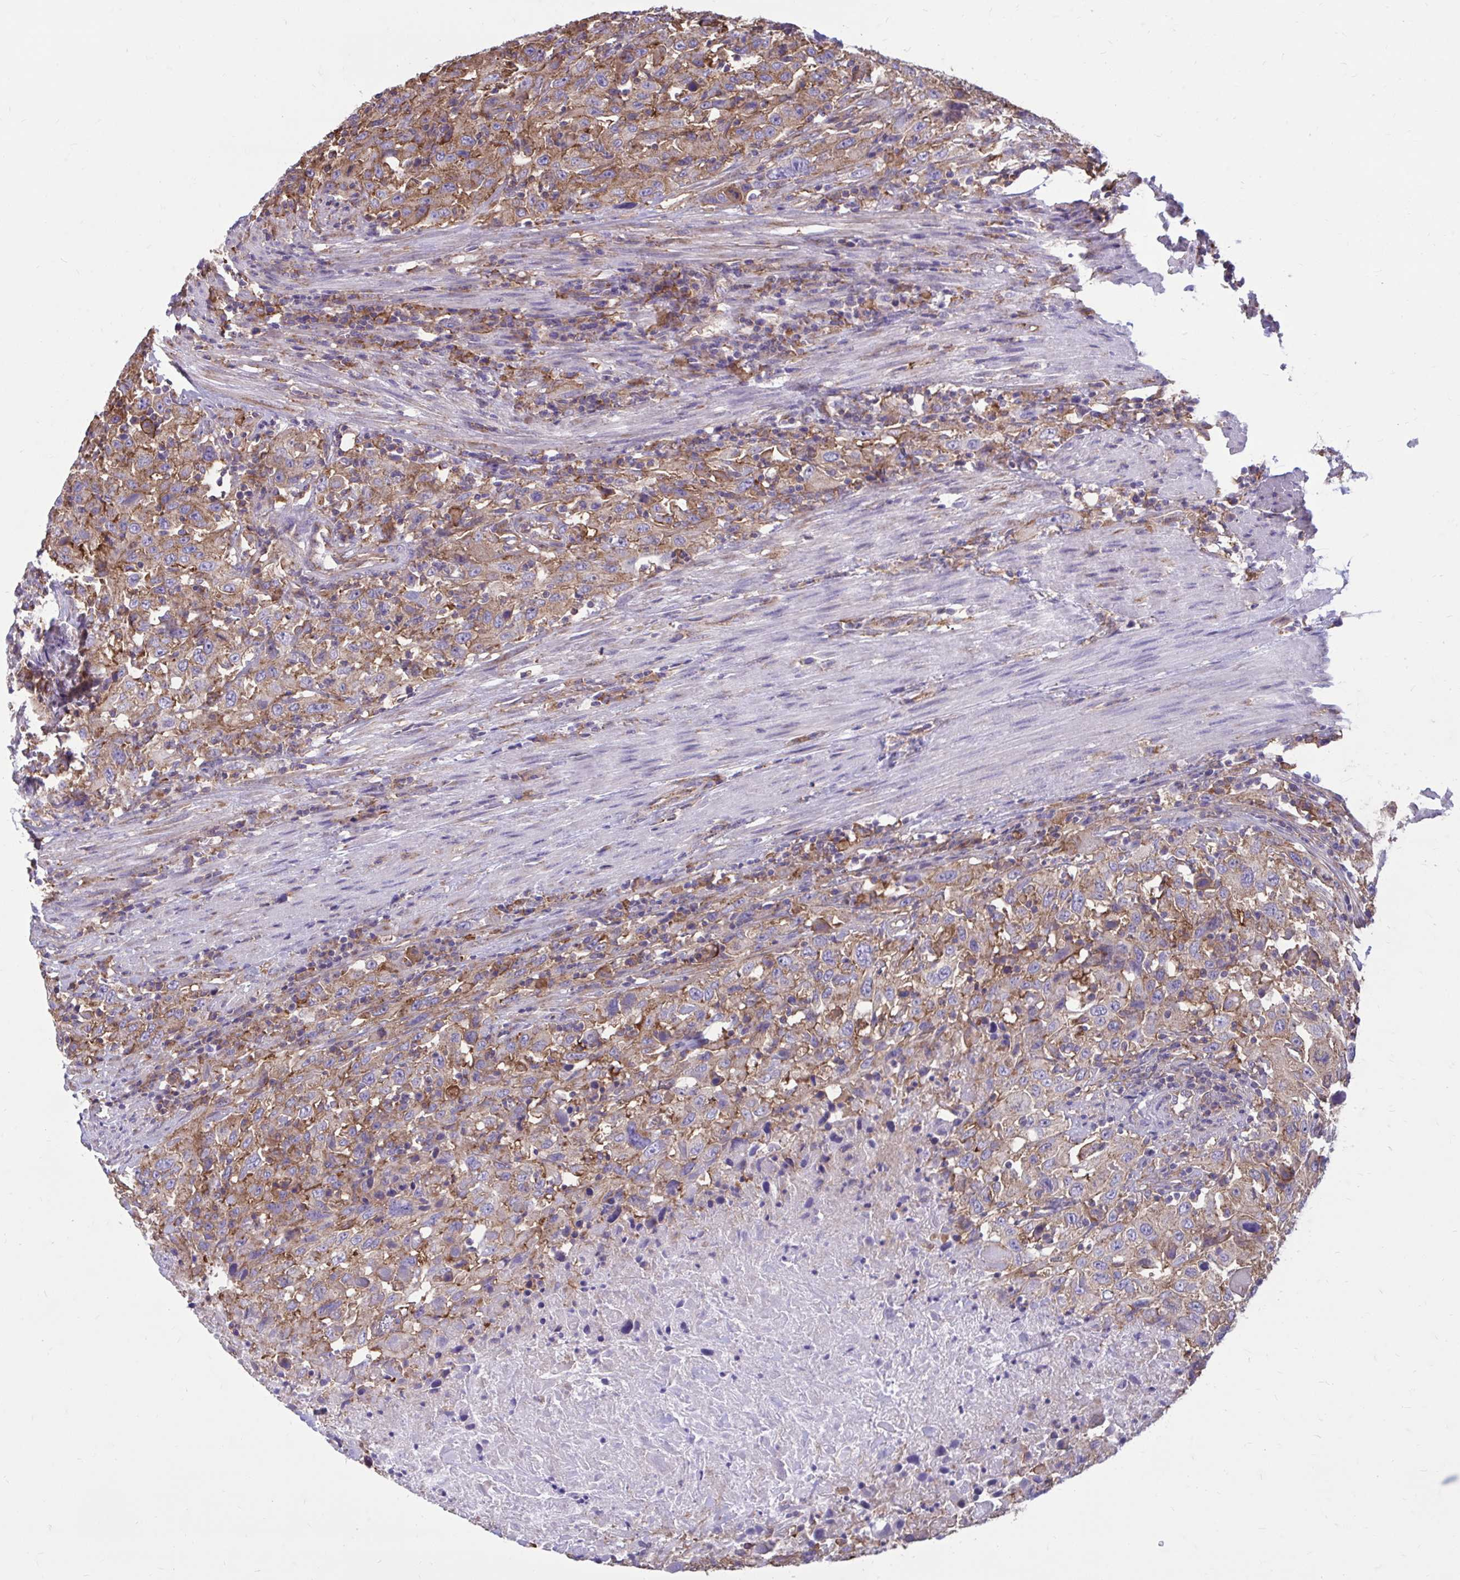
{"staining": {"intensity": "moderate", "quantity": ">75%", "location": "cytoplasmic/membranous"}, "tissue": "urothelial cancer", "cell_type": "Tumor cells", "image_type": "cancer", "snomed": [{"axis": "morphology", "description": "Urothelial carcinoma, High grade"}, {"axis": "topography", "description": "Urinary bladder"}], "caption": "This photomicrograph demonstrates immunohistochemistry (IHC) staining of high-grade urothelial carcinoma, with medium moderate cytoplasmic/membranous positivity in about >75% of tumor cells.", "gene": "CLTA", "patient": {"sex": "male", "age": 61}}